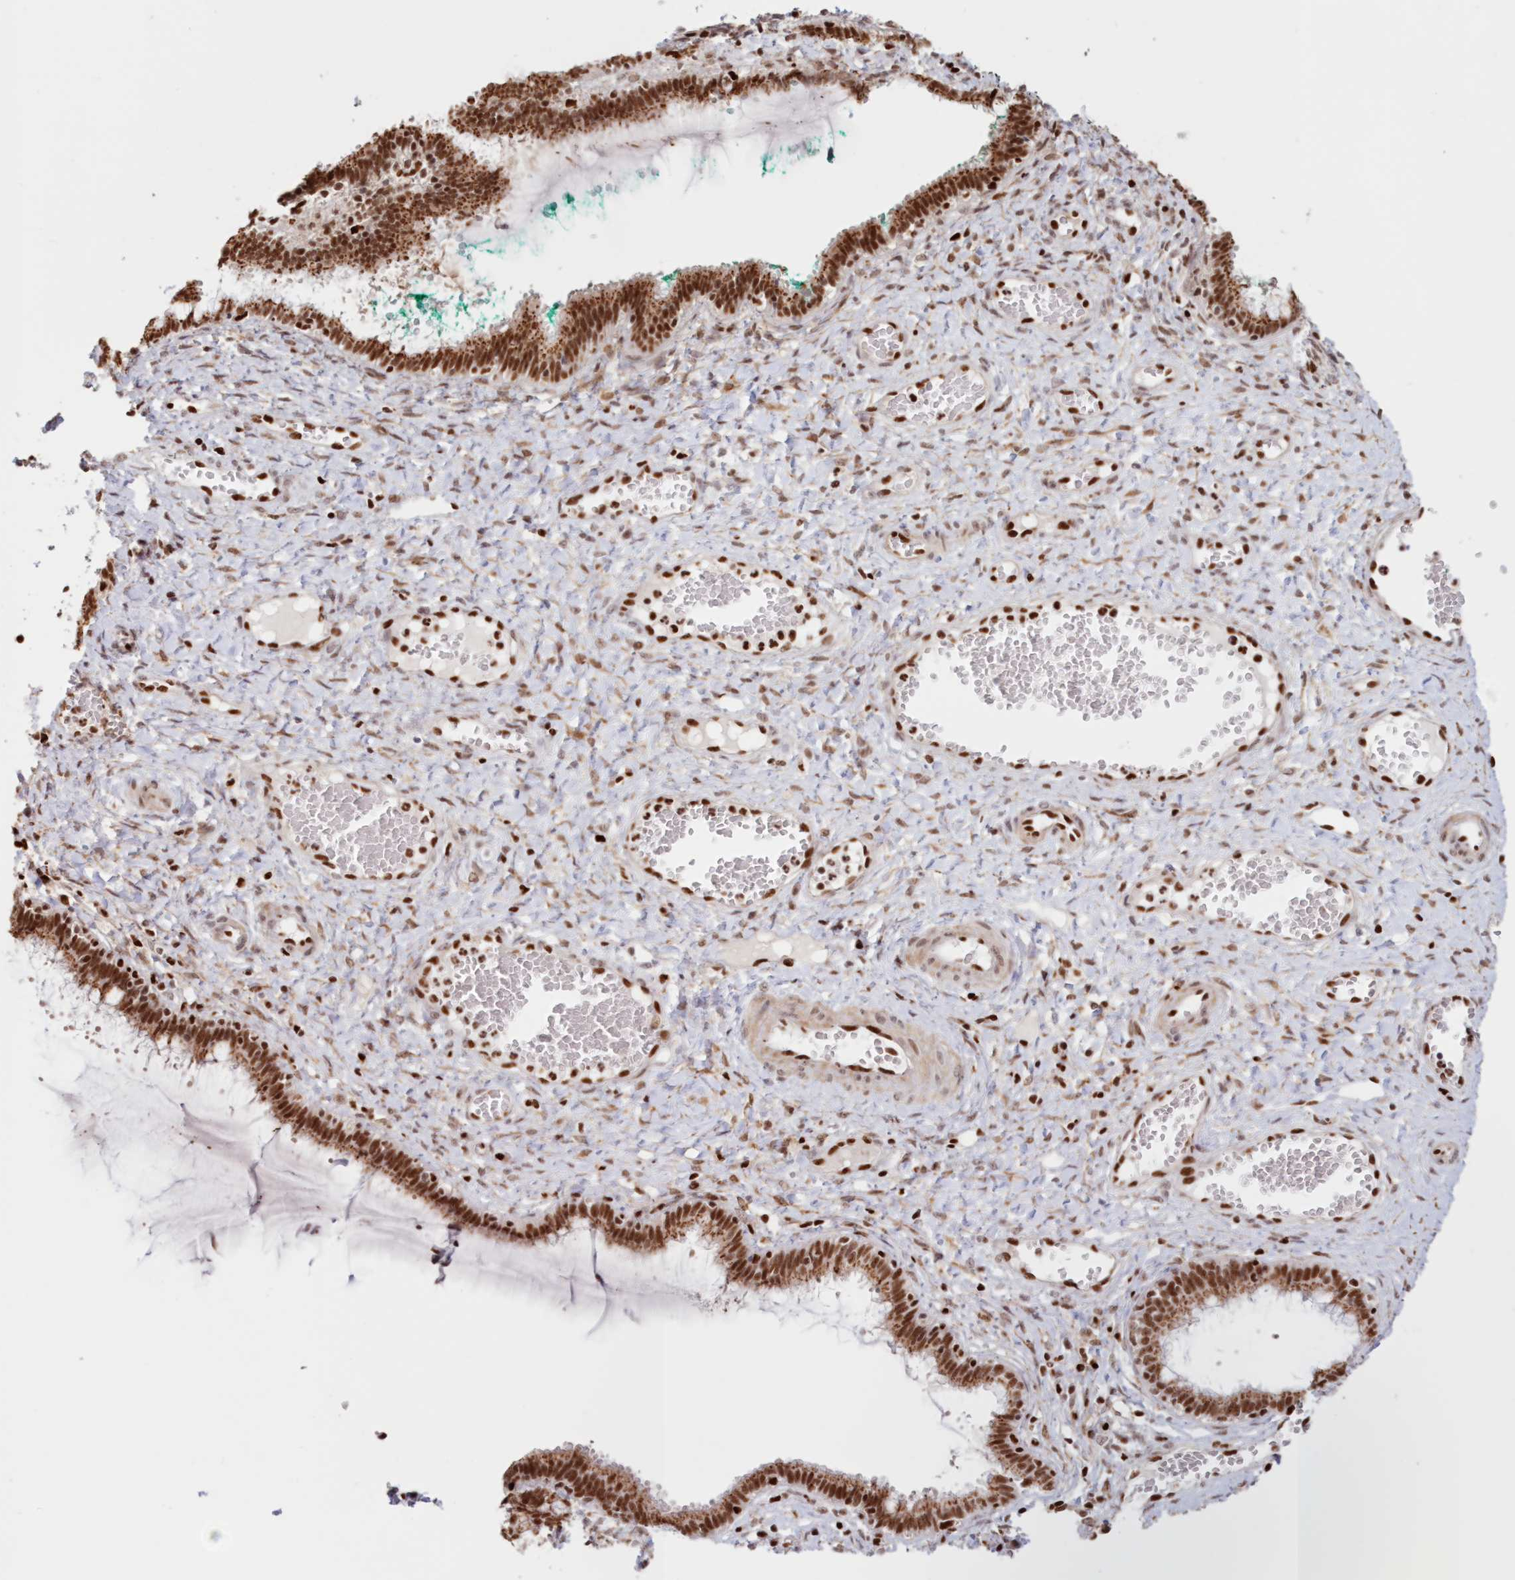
{"staining": {"intensity": "strong", "quantity": ">75%", "location": "cytoplasmic/membranous,nuclear"}, "tissue": "cervix", "cell_type": "Glandular cells", "image_type": "normal", "snomed": [{"axis": "morphology", "description": "Normal tissue, NOS"}, {"axis": "morphology", "description": "Adenocarcinoma, NOS"}, {"axis": "topography", "description": "Cervix"}], "caption": "Immunohistochemical staining of normal cervix exhibits strong cytoplasmic/membranous,nuclear protein expression in about >75% of glandular cells. (brown staining indicates protein expression, while blue staining denotes nuclei).", "gene": "POLR2B", "patient": {"sex": "female", "age": 29}}